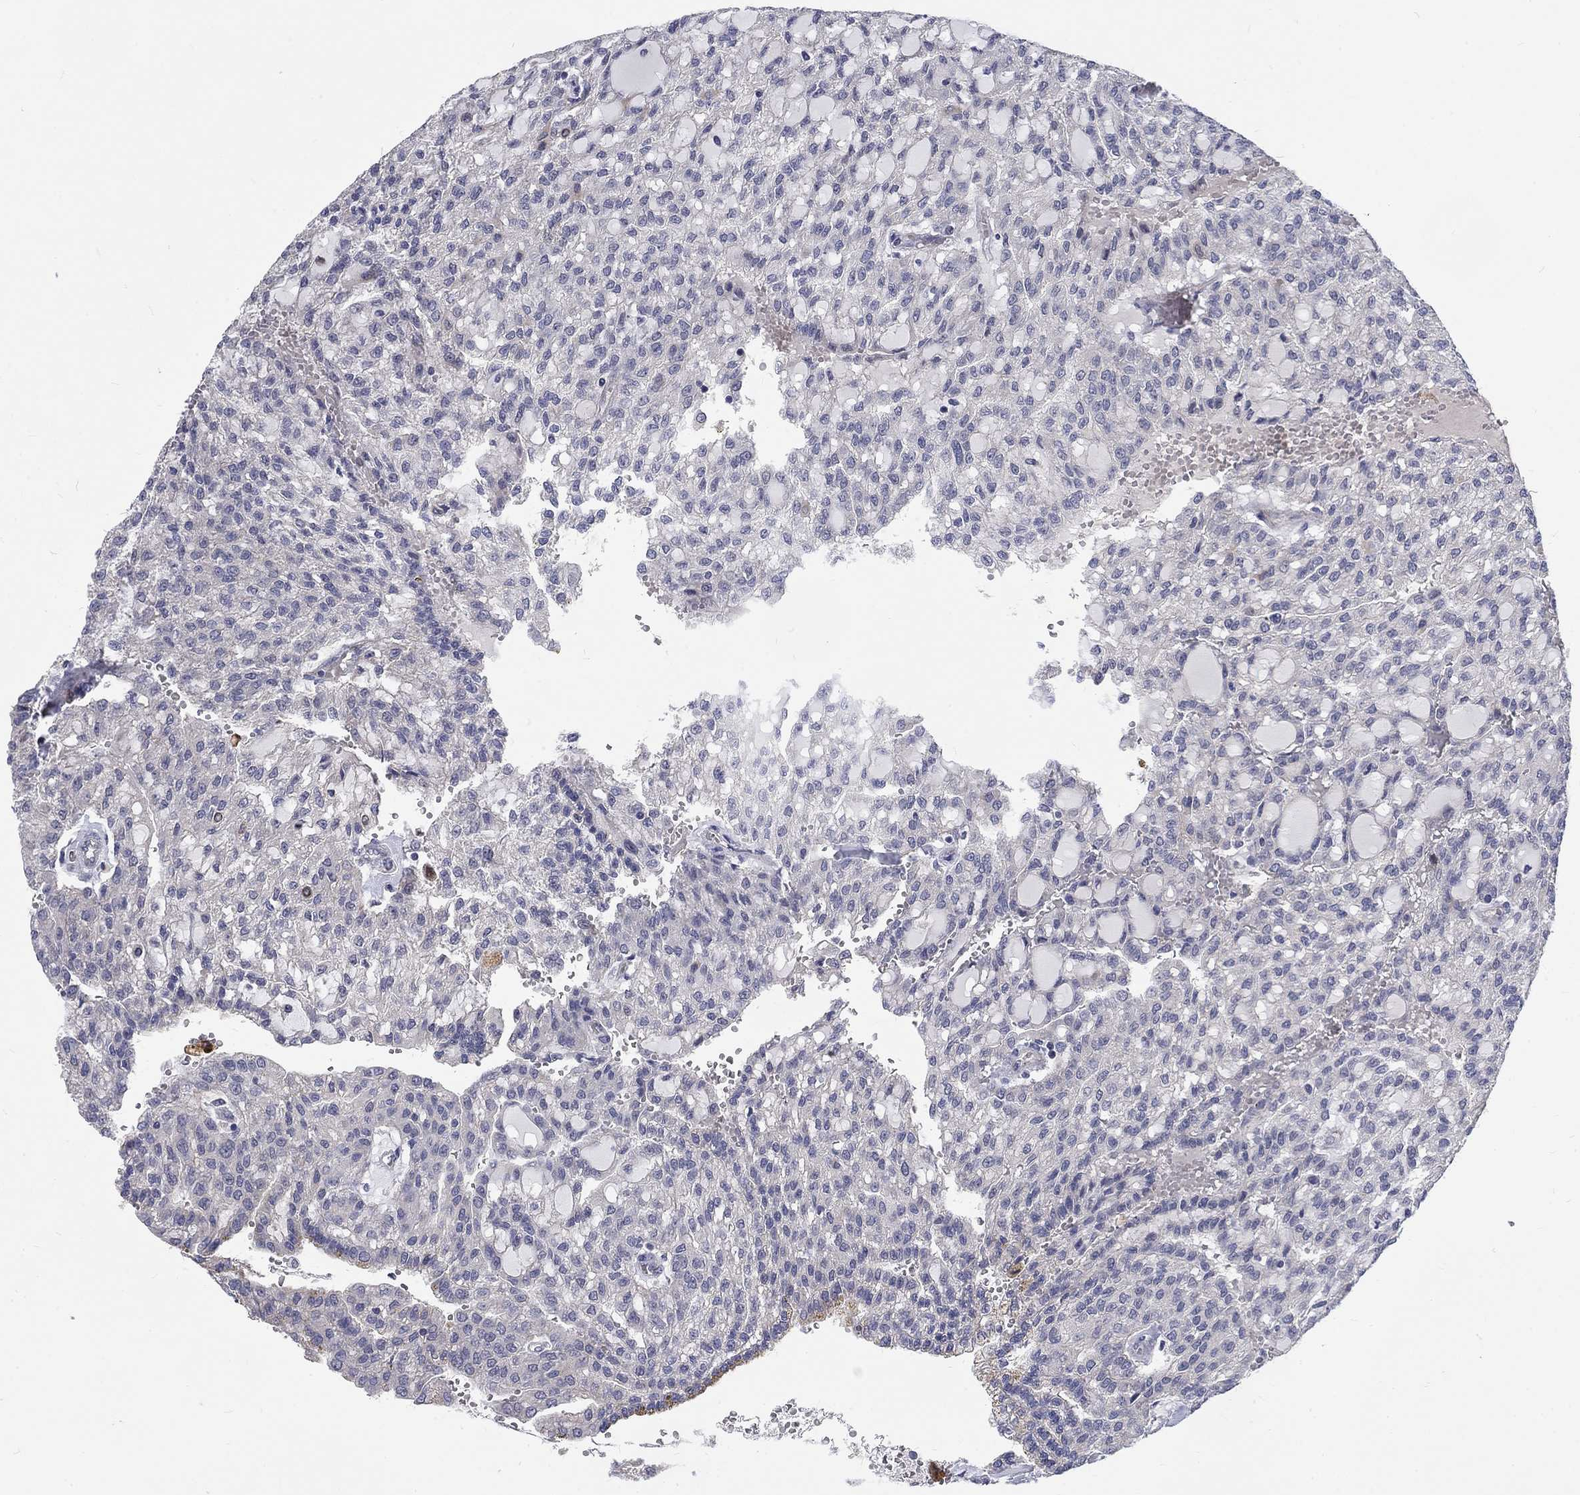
{"staining": {"intensity": "negative", "quantity": "none", "location": "none"}, "tissue": "renal cancer", "cell_type": "Tumor cells", "image_type": "cancer", "snomed": [{"axis": "morphology", "description": "Adenocarcinoma, NOS"}, {"axis": "topography", "description": "Kidney"}], "caption": "IHC micrograph of neoplastic tissue: human adenocarcinoma (renal) stained with DAB displays no significant protein expression in tumor cells.", "gene": "PHKA1", "patient": {"sex": "male", "age": 63}}